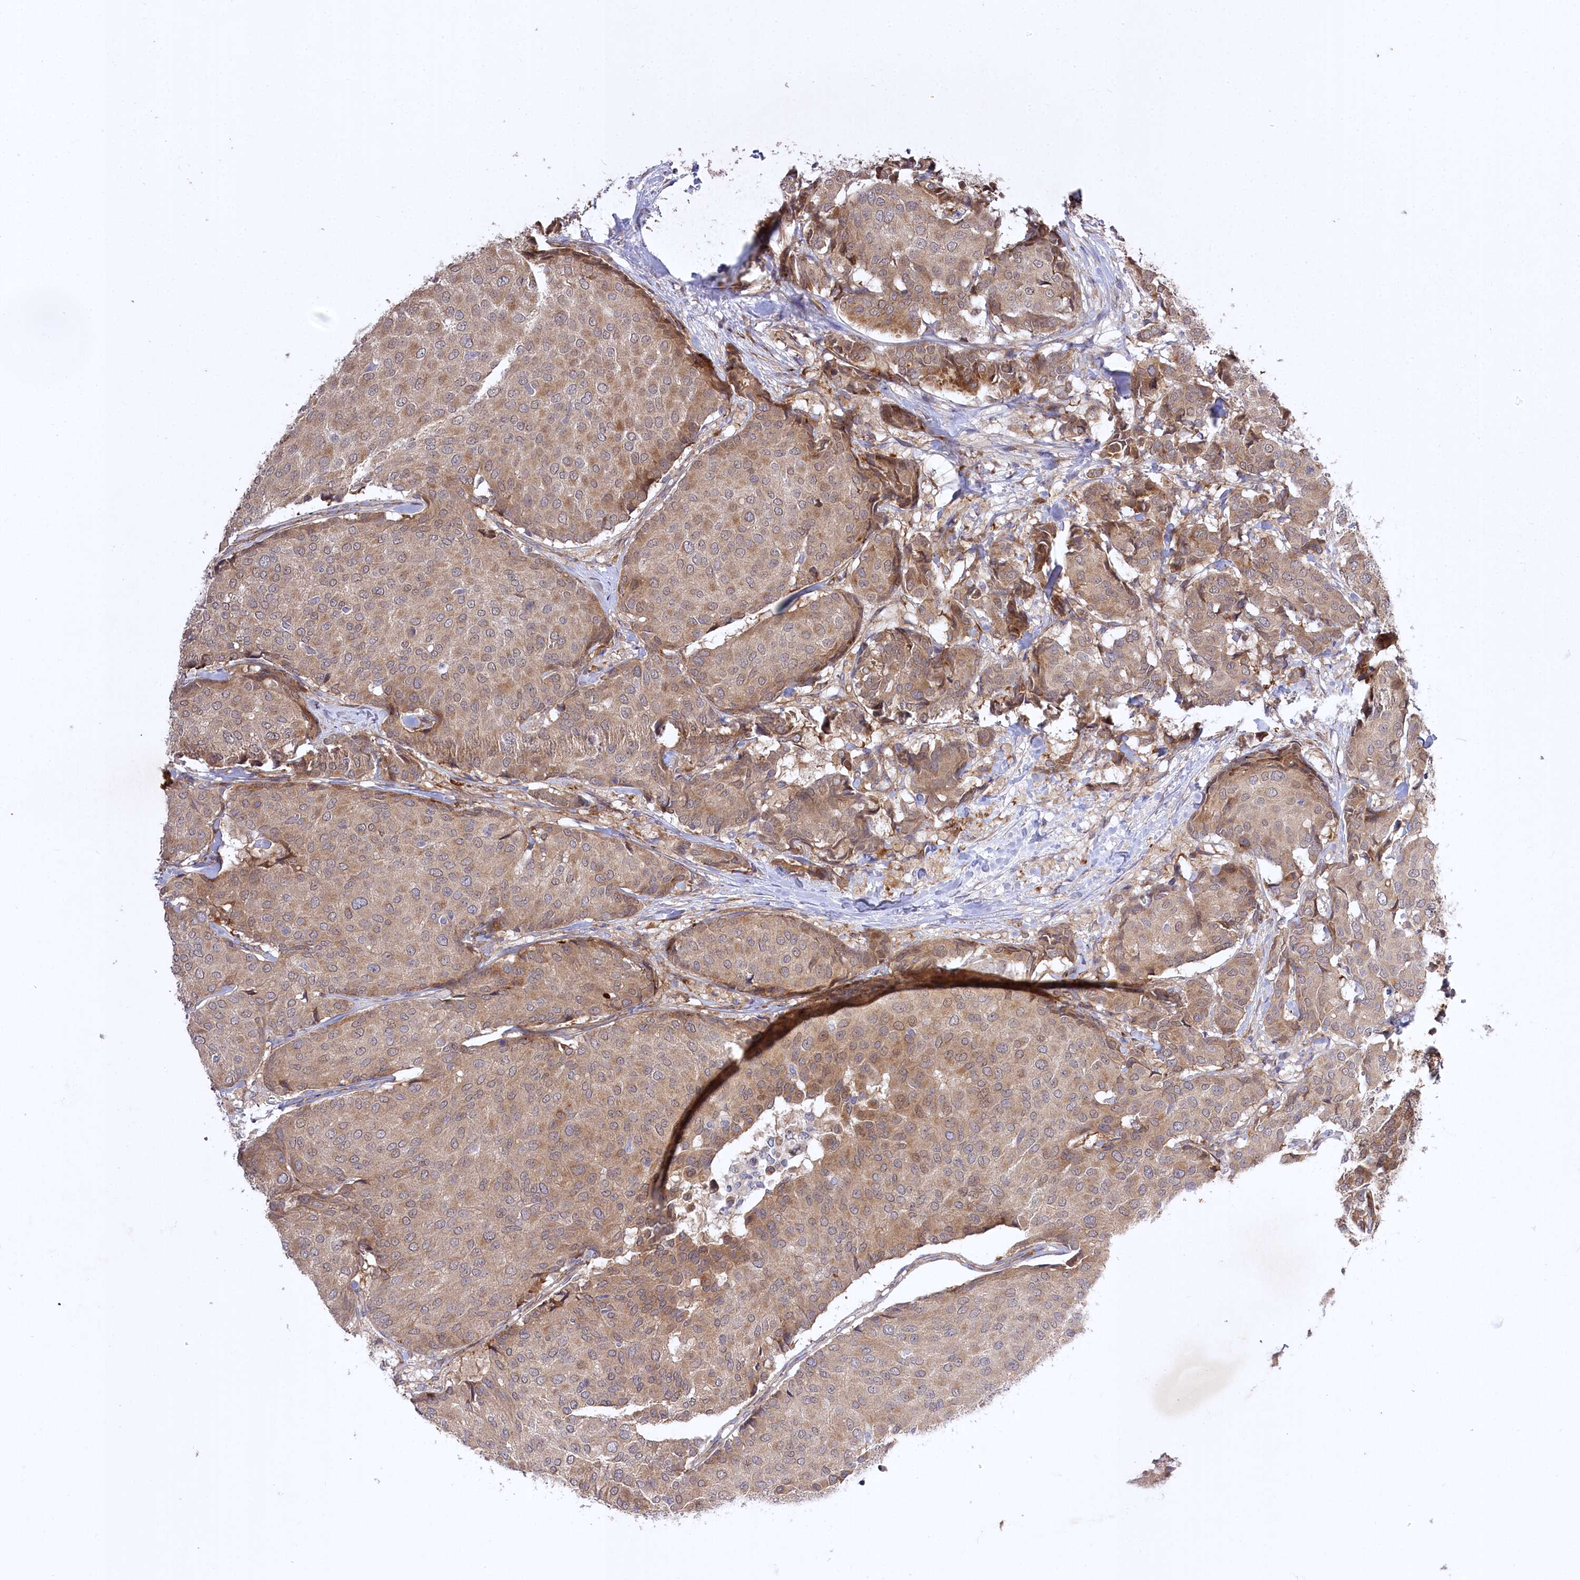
{"staining": {"intensity": "moderate", "quantity": ">75%", "location": "cytoplasmic/membranous"}, "tissue": "breast cancer", "cell_type": "Tumor cells", "image_type": "cancer", "snomed": [{"axis": "morphology", "description": "Duct carcinoma"}, {"axis": "topography", "description": "Breast"}], "caption": "Immunohistochemistry of breast cancer shows medium levels of moderate cytoplasmic/membranous staining in approximately >75% of tumor cells.", "gene": "TRUB1", "patient": {"sex": "female", "age": 75}}